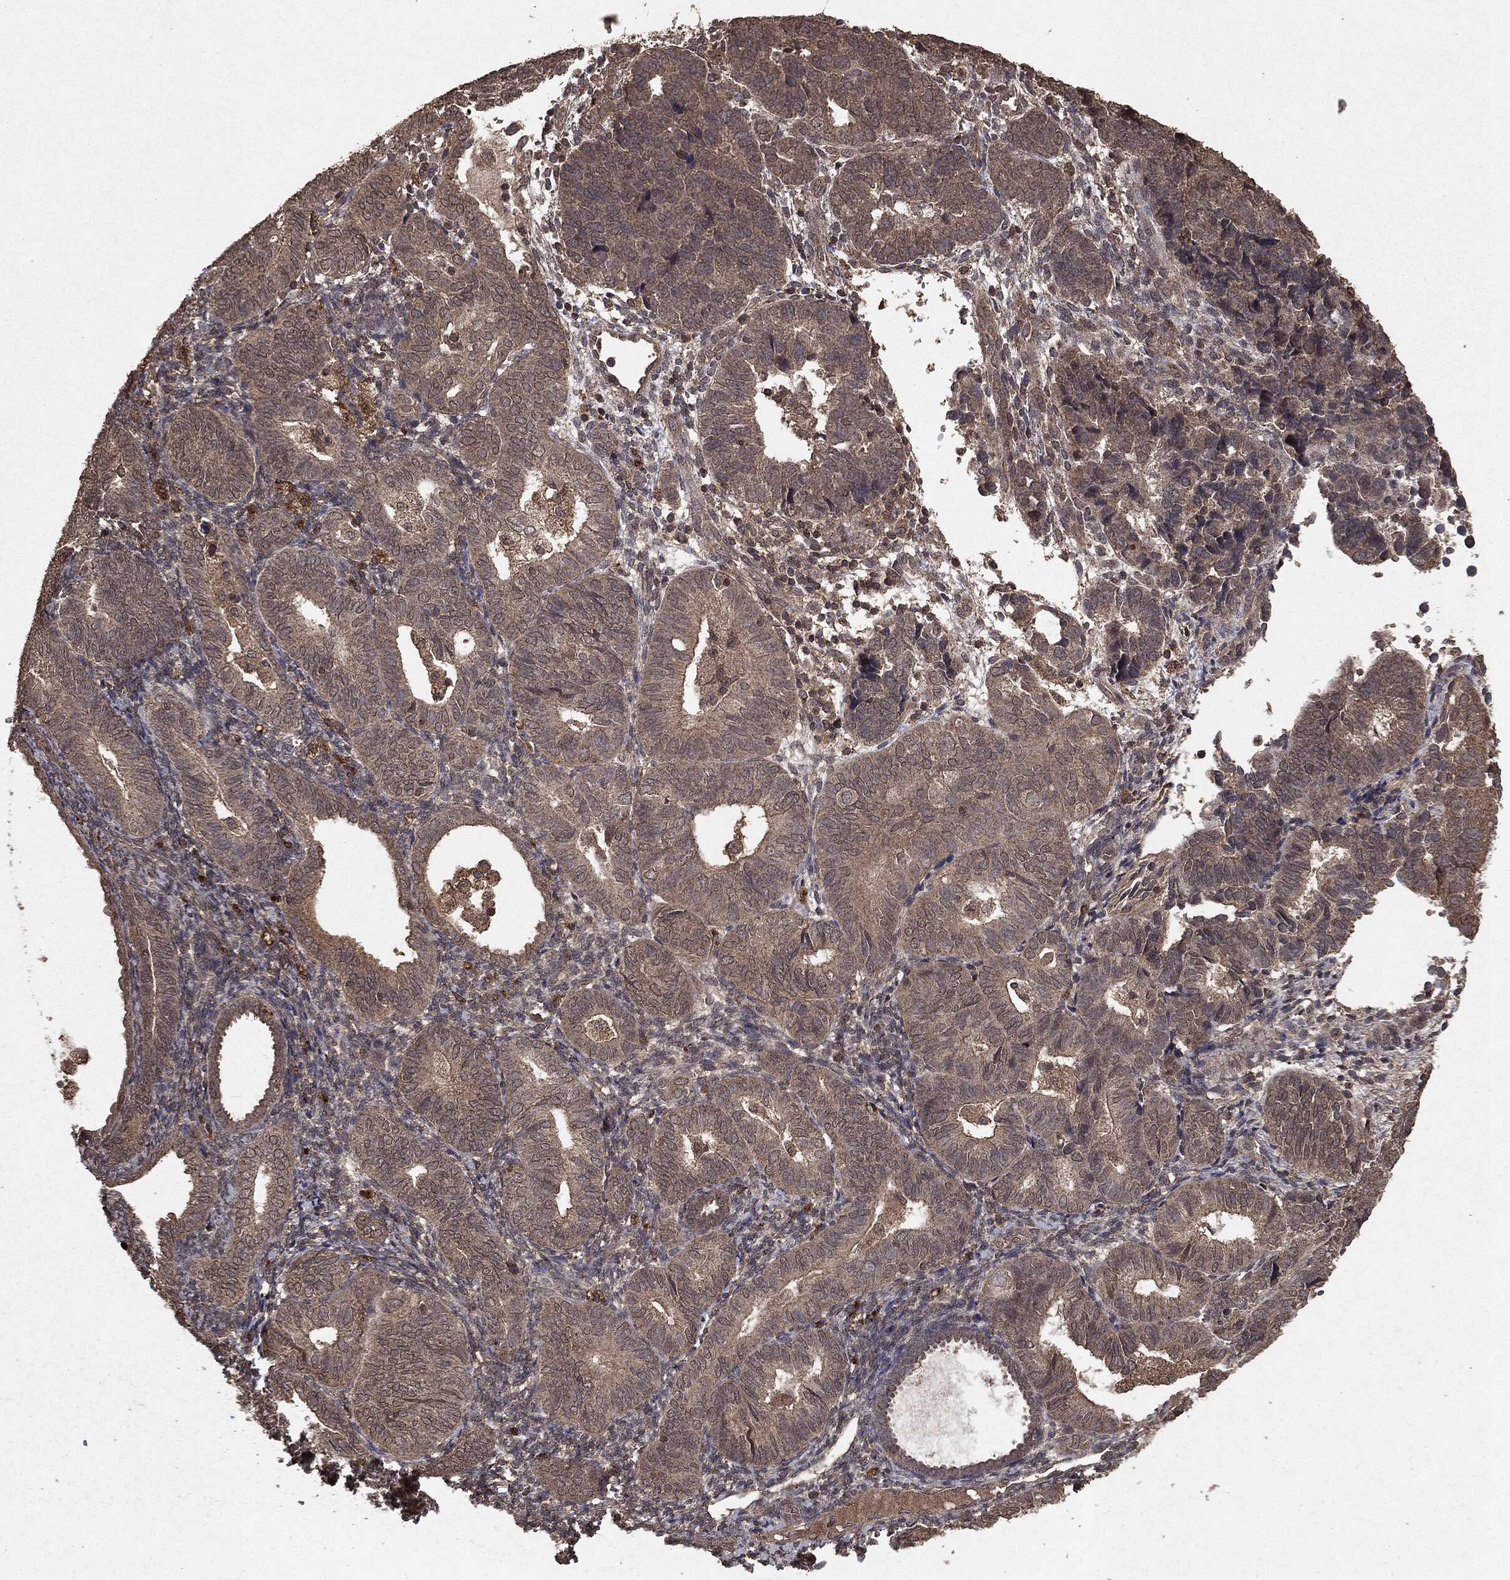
{"staining": {"intensity": "weak", "quantity": "25%-75%", "location": "cytoplasmic/membranous"}, "tissue": "endometrial cancer", "cell_type": "Tumor cells", "image_type": "cancer", "snomed": [{"axis": "morphology", "description": "Adenocarcinoma, NOS"}, {"axis": "topography", "description": "Endometrium"}], "caption": "DAB (3,3'-diaminobenzidine) immunohistochemical staining of endometrial cancer shows weak cytoplasmic/membranous protein positivity in about 25%-75% of tumor cells.", "gene": "NME1", "patient": {"sex": "female", "age": 82}}